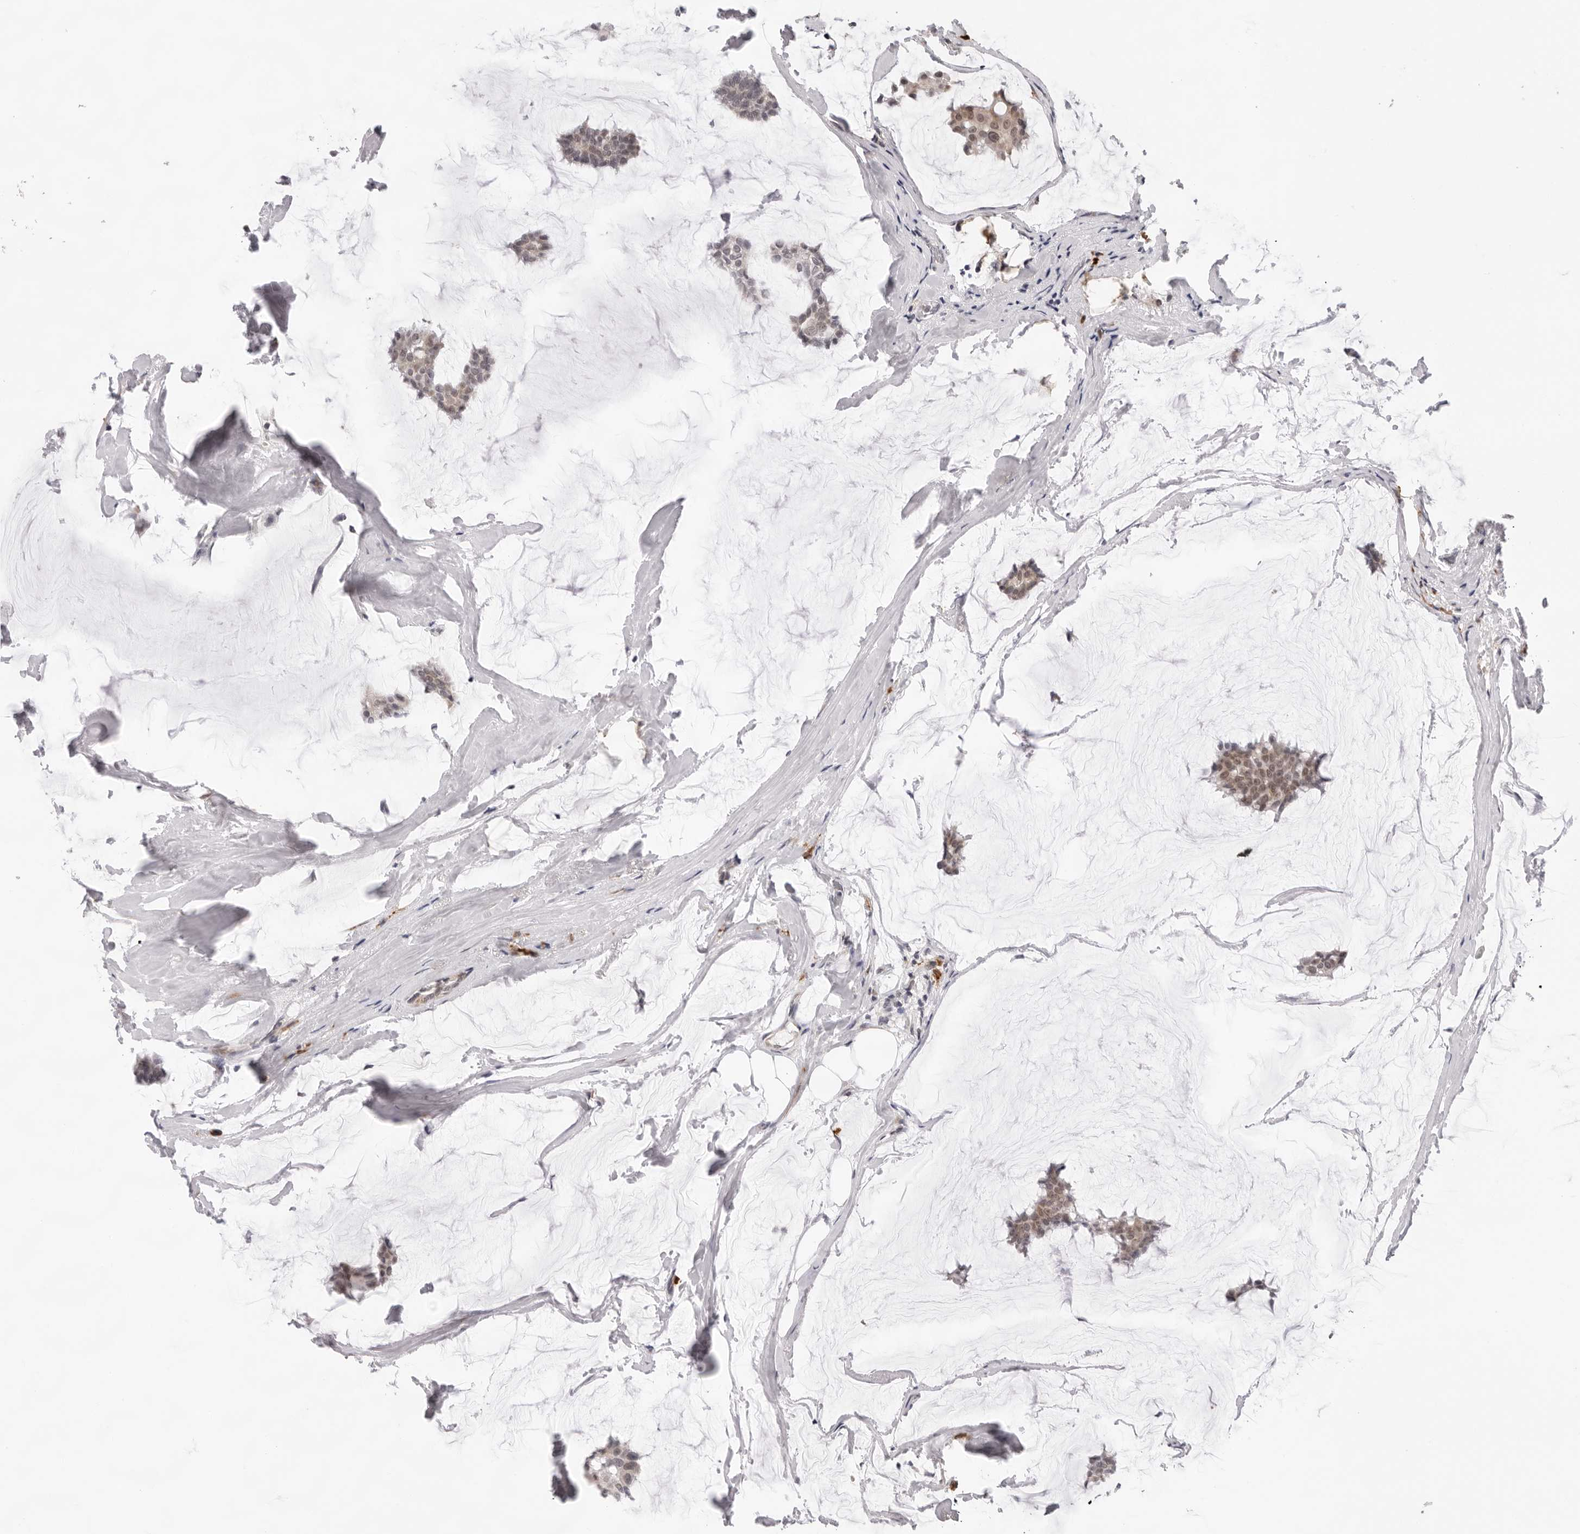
{"staining": {"intensity": "weak", "quantity": "25%-75%", "location": "cytoplasmic/membranous,nuclear"}, "tissue": "breast cancer", "cell_type": "Tumor cells", "image_type": "cancer", "snomed": [{"axis": "morphology", "description": "Duct carcinoma"}, {"axis": "topography", "description": "Breast"}], "caption": "High-magnification brightfield microscopy of breast cancer (infiltrating ductal carcinoma) stained with DAB (brown) and counterstained with hematoxylin (blue). tumor cells exhibit weak cytoplasmic/membranous and nuclear staining is identified in about25%-75% of cells. The staining was performed using DAB to visualize the protein expression in brown, while the nuclei were stained in blue with hematoxylin (Magnification: 20x).", "gene": "IL17RA", "patient": {"sex": "female", "age": 93}}